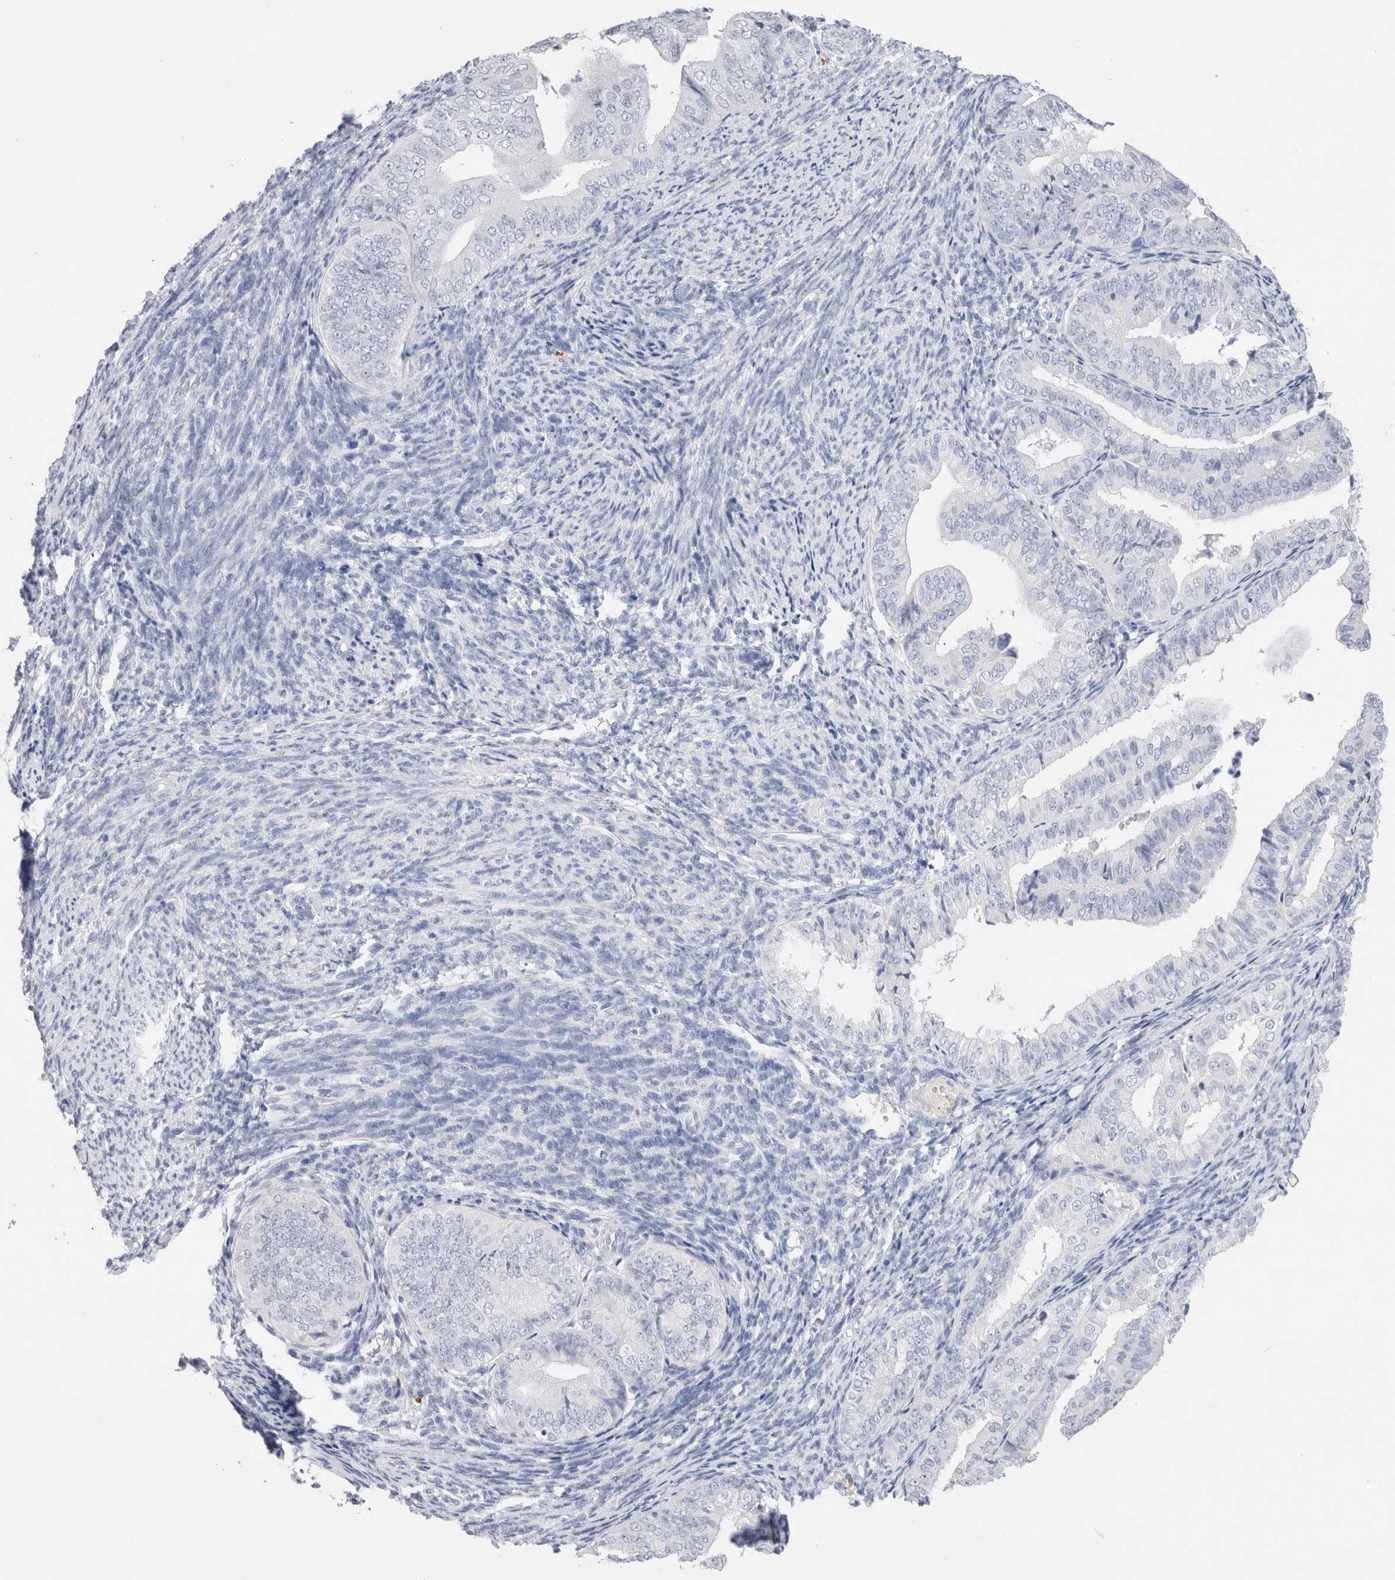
{"staining": {"intensity": "negative", "quantity": "none", "location": "none"}, "tissue": "endometrial cancer", "cell_type": "Tumor cells", "image_type": "cancer", "snomed": [{"axis": "morphology", "description": "Adenocarcinoma, NOS"}, {"axis": "topography", "description": "Endometrium"}], "caption": "Immunohistochemistry (IHC) of human endometrial cancer reveals no expression in tumor cells.", "gene": "LAMP3", "patient": {"sex": "female", "age": 63}}